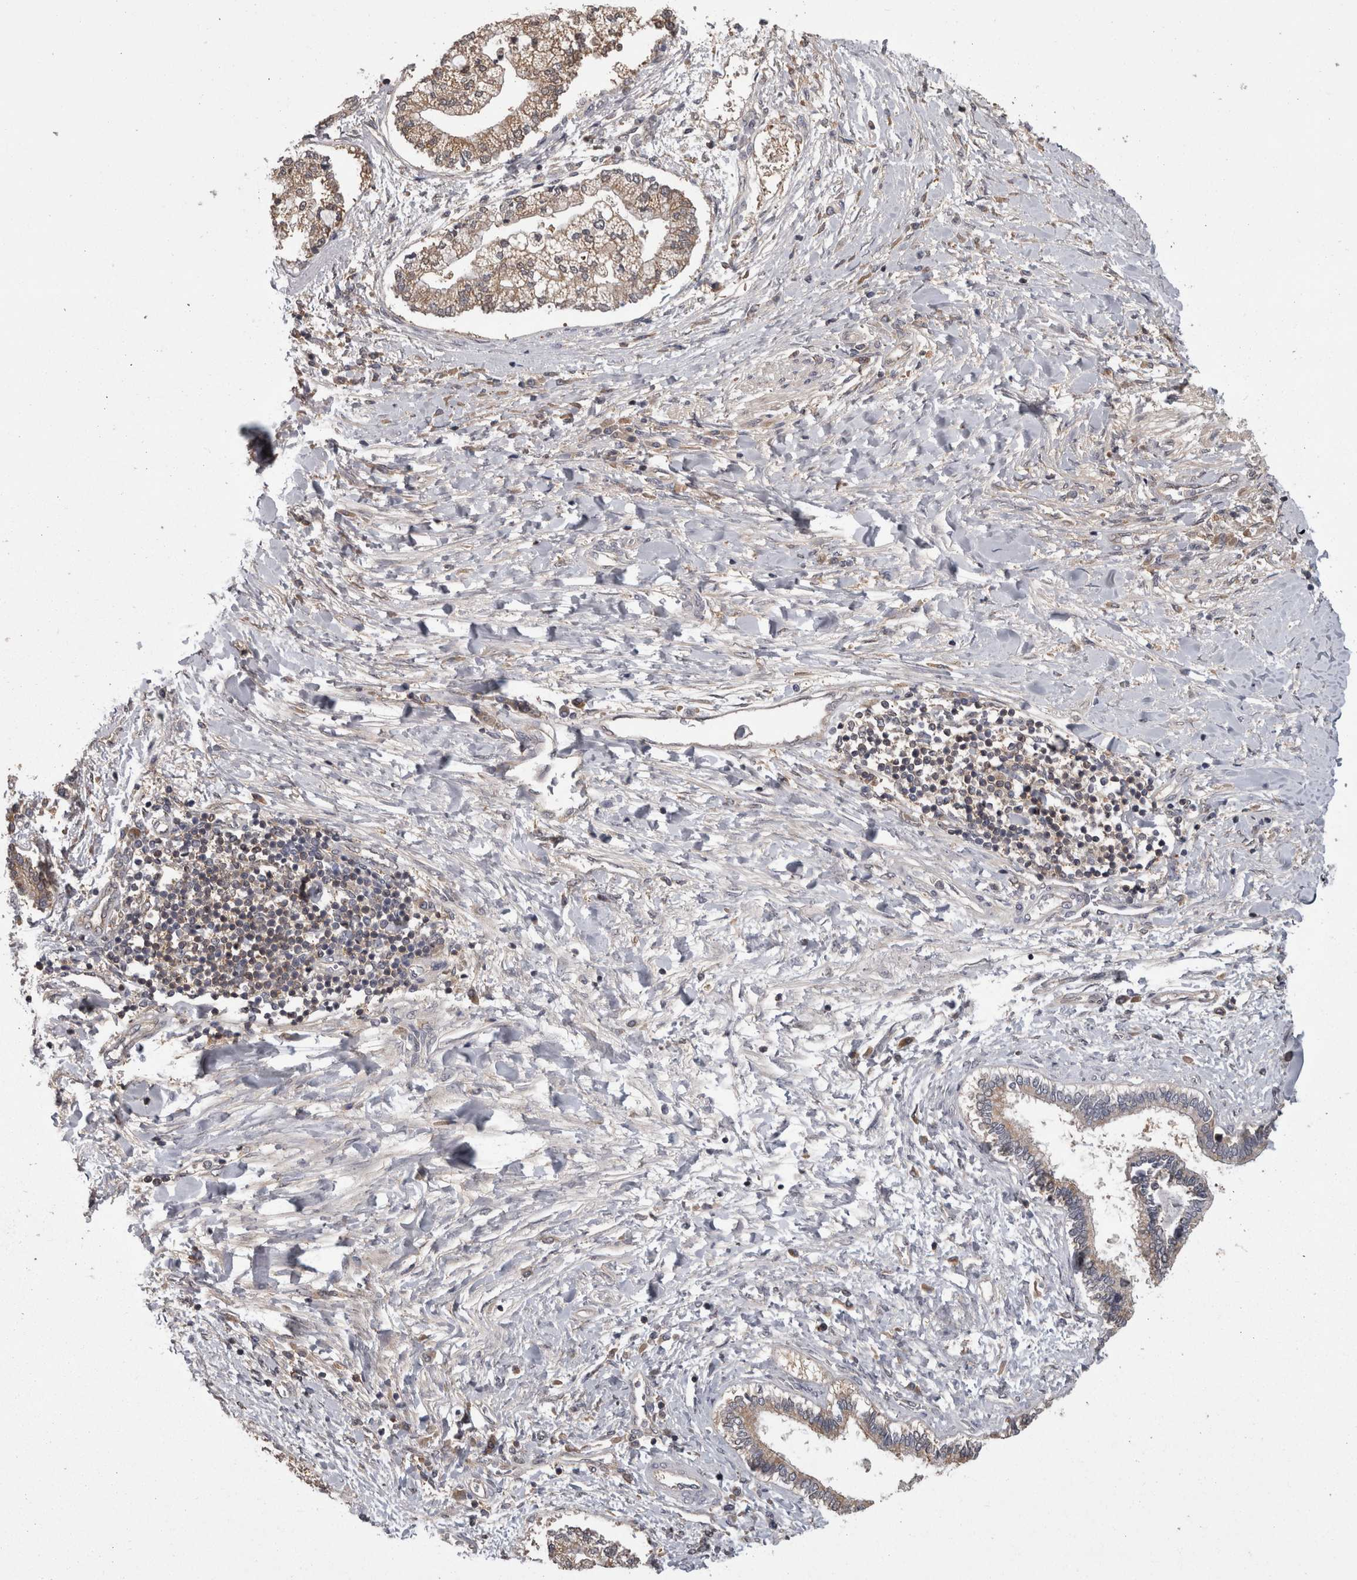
{"staining": {"intensity": "weak", "quantity": ">75%", "location": "cytoplasmic/membranous"}, "tissue": "liver cancer", "cell_type": "Tumor cells", "image_type": "cancer", "snomed": [{"axis": "morphology", "description": "Cholangiocarcinoma"}, {"axis": "topography", "description": "Liver"}], "caption": "Cholangiocarcinoma (liver) stained with immunohistochemistry exhibits weak cytoplasmic/membranous positivity in about >75% of tumor cells.", "gene": "APRT", "patient": {"sex": "male", "age": 50}}